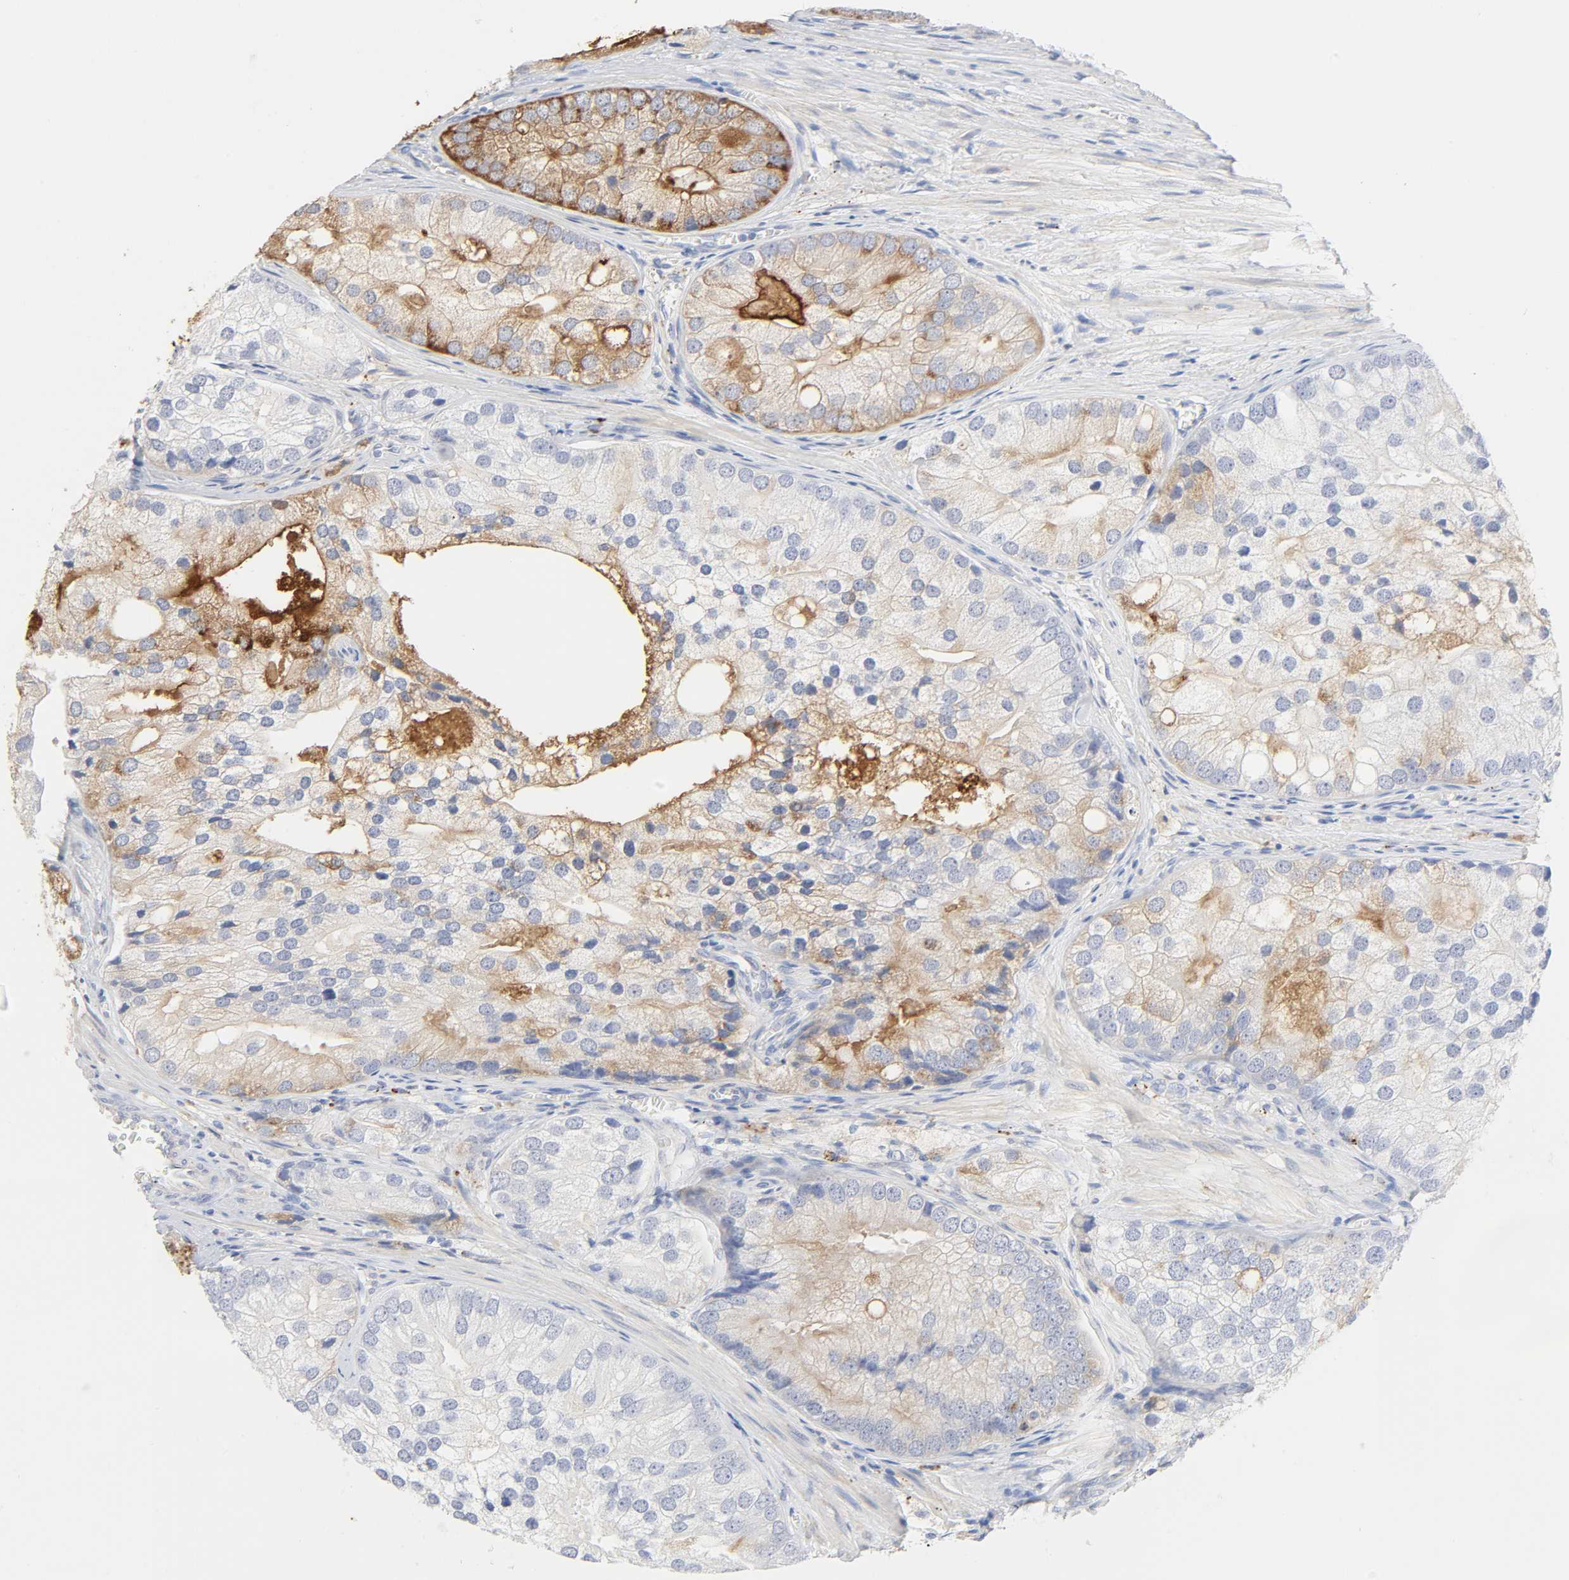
{"staining": {"intensity": "strong", "quantity": "25%-75%", "location": "cytoplasmic/membranous"}, "tissue": "prostate cancer", "cell_type": "Tumor cells", "image_type": "cancer", "snomed": [{"axis": "morphology", "description": "Adenocarcinoma, Low grade"}, {"axis": "topography", "description": "Prostate"}], "caption": "Immunohistochemical staining of human prostate cancer (adenocarcinoma (low-grade)) reveals high levels of strong cytoplasmic/membranous expression in about 25%-75% of tumor cells.", "gene": "MAGEB17", "patient": {"sex": "male", "age": 69}}